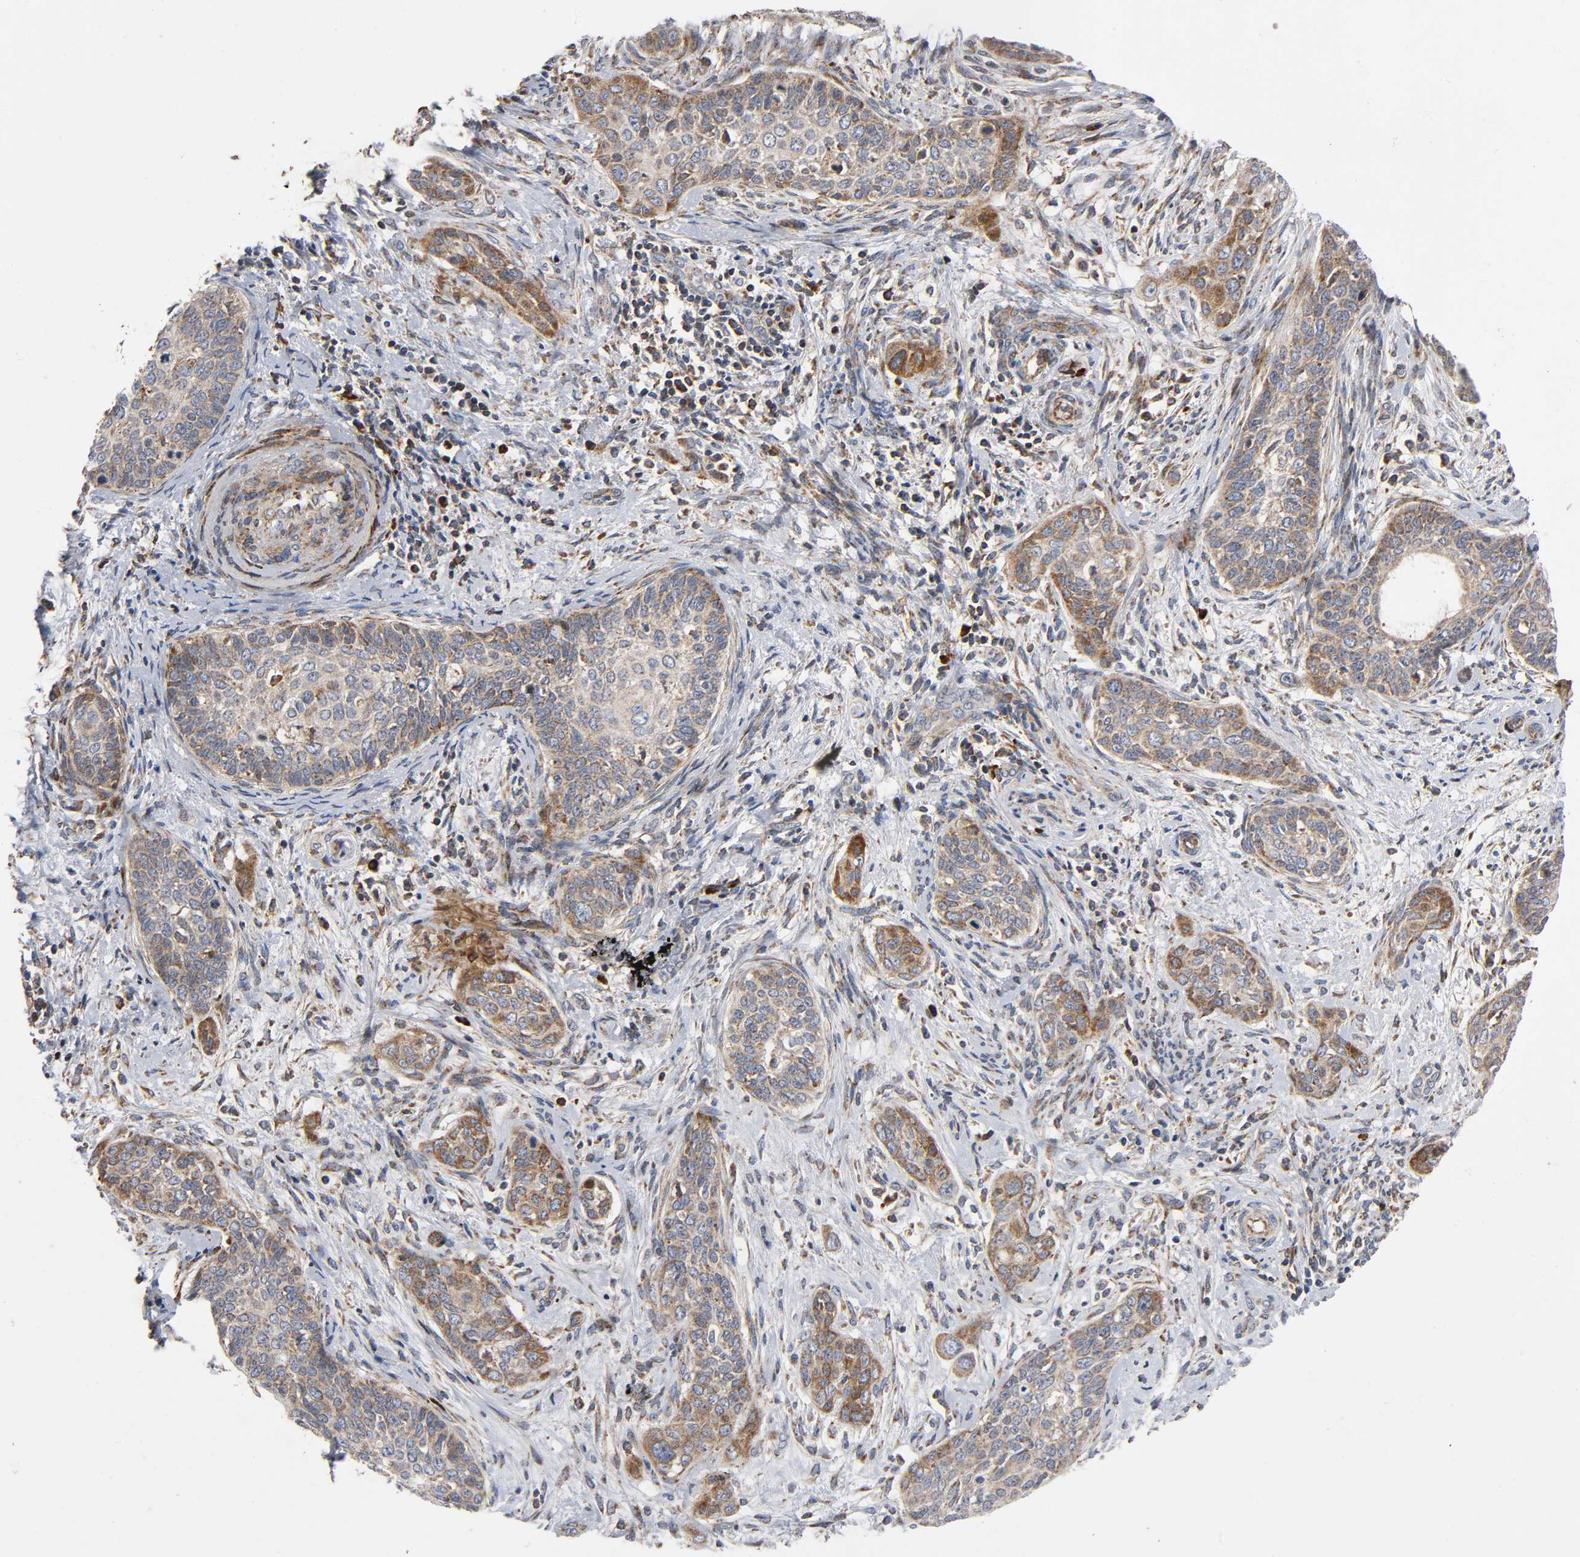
{"staining": {"intensity": "weak", "quantity": ">75%", "location": "cytoplasmic/membranous"}, "tissue": "cervical cancer", "cell_type": "Tumor cells", "image_type": "cancer", "snomed": [{"axis": "morphology", "description": "Squamous cell carcinoma, NOS"}, {"axis": "topography", "description": "Cervix"}], "caption": "Cervical cancer (squamous cell carcinoma) tissue demonstrates weak cytoplasmic/membranous expression in about >75% of tumor cells The staining was performed using DAB (3,3'-diaminobenzidine) to visualize the protein expression in brown, while the nuclei were stained in blue with hematoxylin (Magnification: 20x).", "gene": "MAP3K1", "patient": {"sex": "female", "age": 33}}